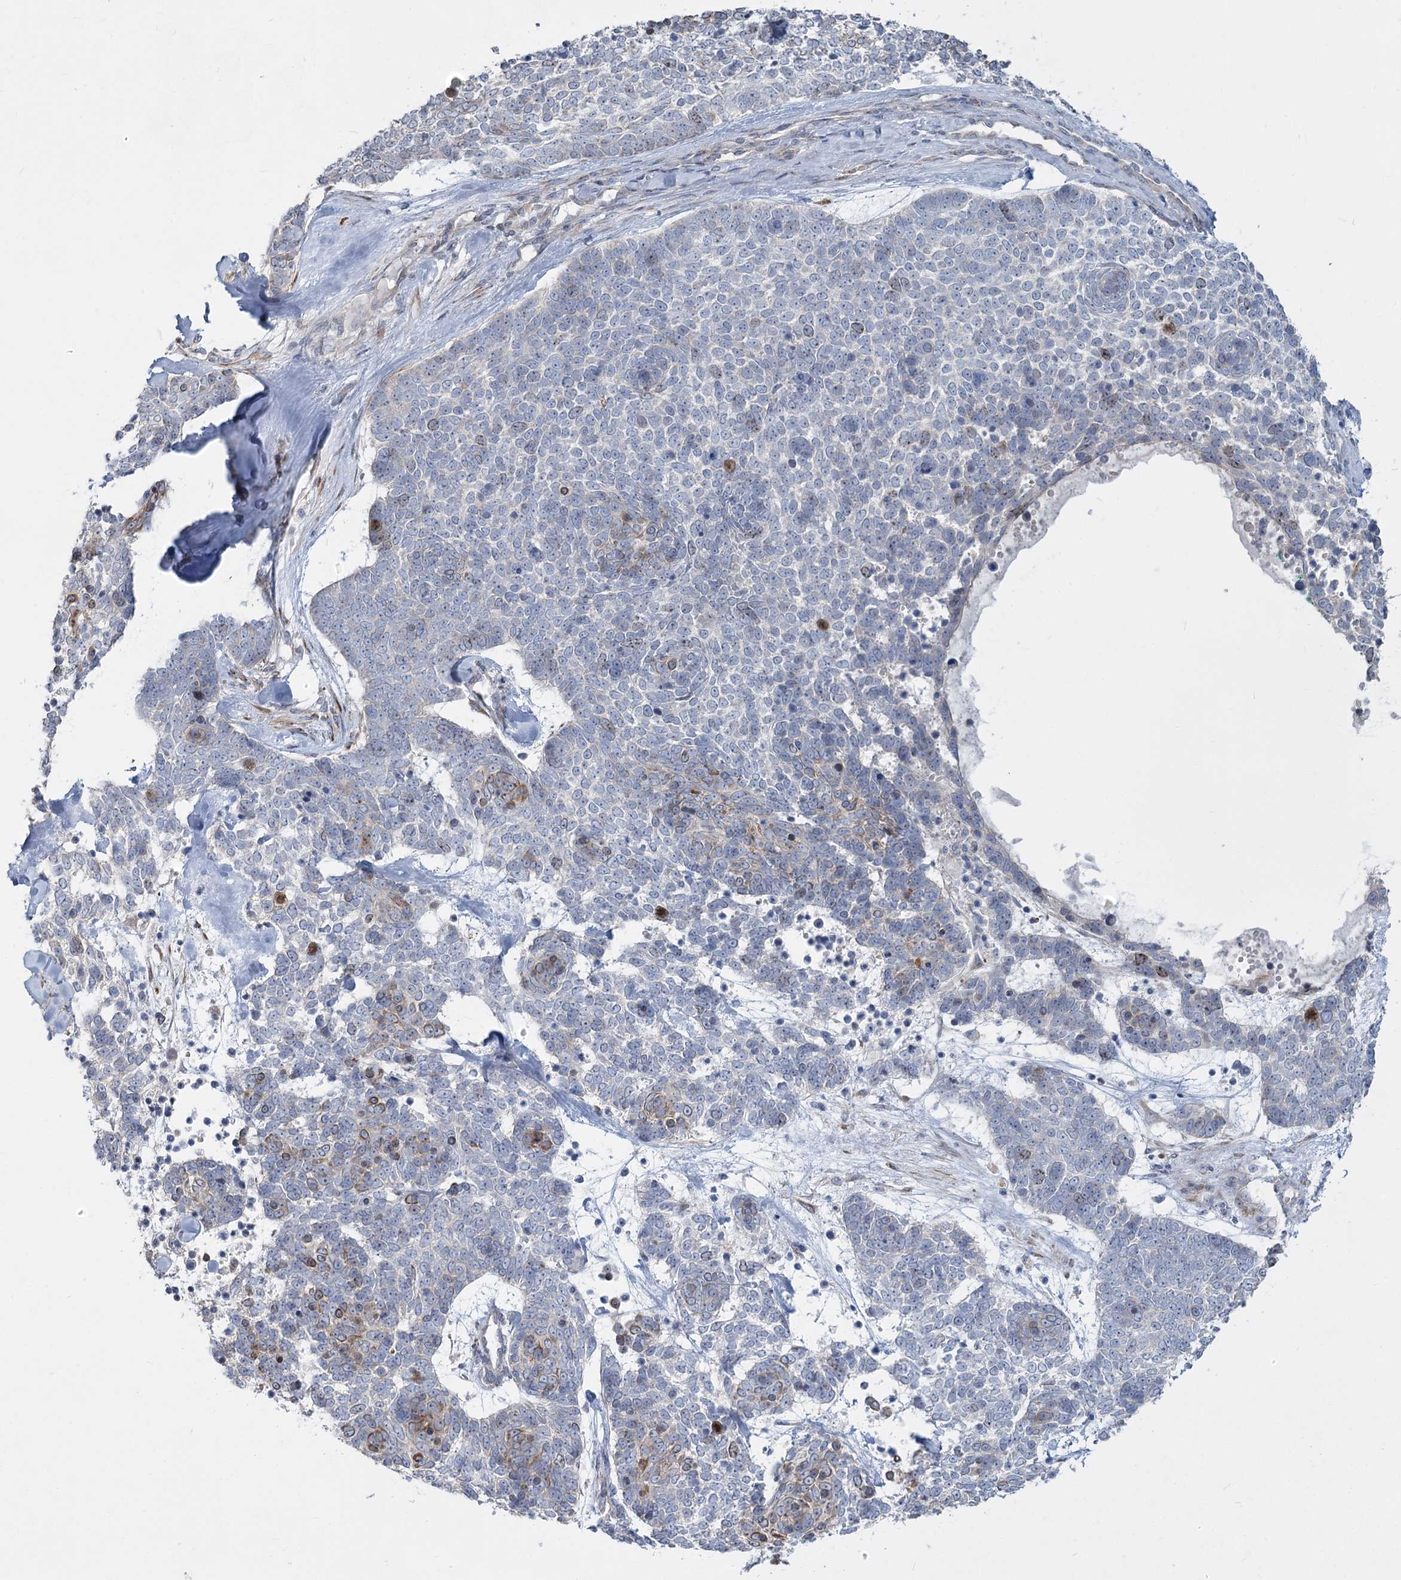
{"staining": {"intensity": "moderate", "quantity": "<25%", "location": "nuclear"}, "tissue": "skin cancer", "cell_type": "Tumor cells", "image_type": "cancer", "snomed": [{"axis": "morphology", "description": "Basal cell carcinoma"}, {"axis": "topography", "description": "Skin"}], "caption": "Tumor cells show low levels of moderate nuclear staining in approximately <25% of cells in skin cancer (basal cell carcinoma).", "gene": "ABITRAM", "patient": {"sex": "female", "age": 81}}